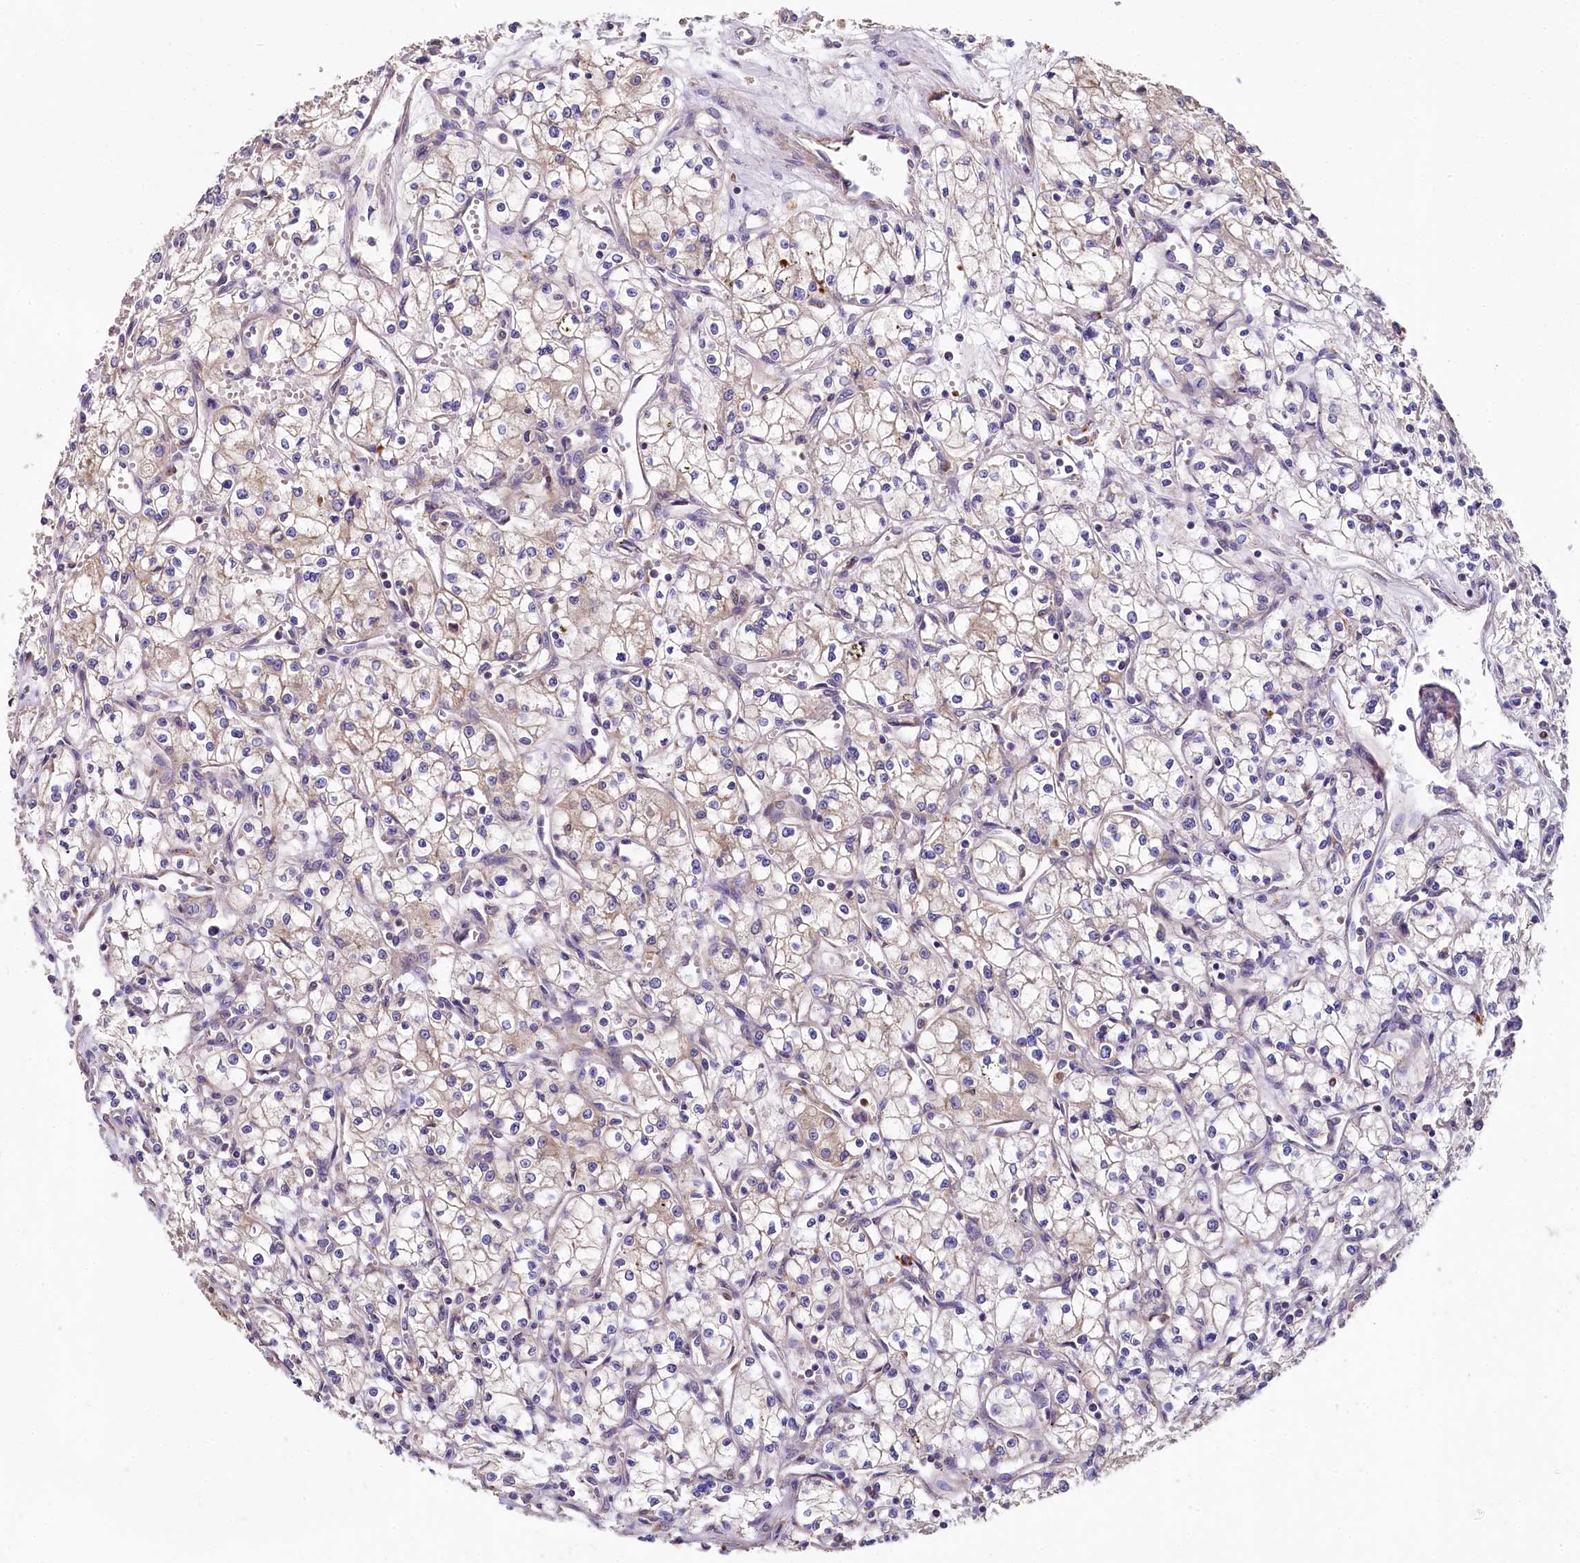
{"staining": {"intensity": "weak", "quantity": "<25%", "location": "cytoplasmic/membranous"}, "tissue": "renal cancer", "cell_type": "Tumor cells", "image_type": "cancer", "snomed": [{"axis": "morphology", "description": "Adenocarcinoma, NOS"}, {"axis": "topography", "description": "Kidney"}], "caption": "High power microscopy micrograph of an immunohistochemistry micrograph of adenocarcinoma (renal), revealing no significant positivity in tumor cells. (Immunohistochemistry, brightfield microscopy, high magnification).", "gene": "SPRYD3", "patient": {"sex": "male", "age": 59}}